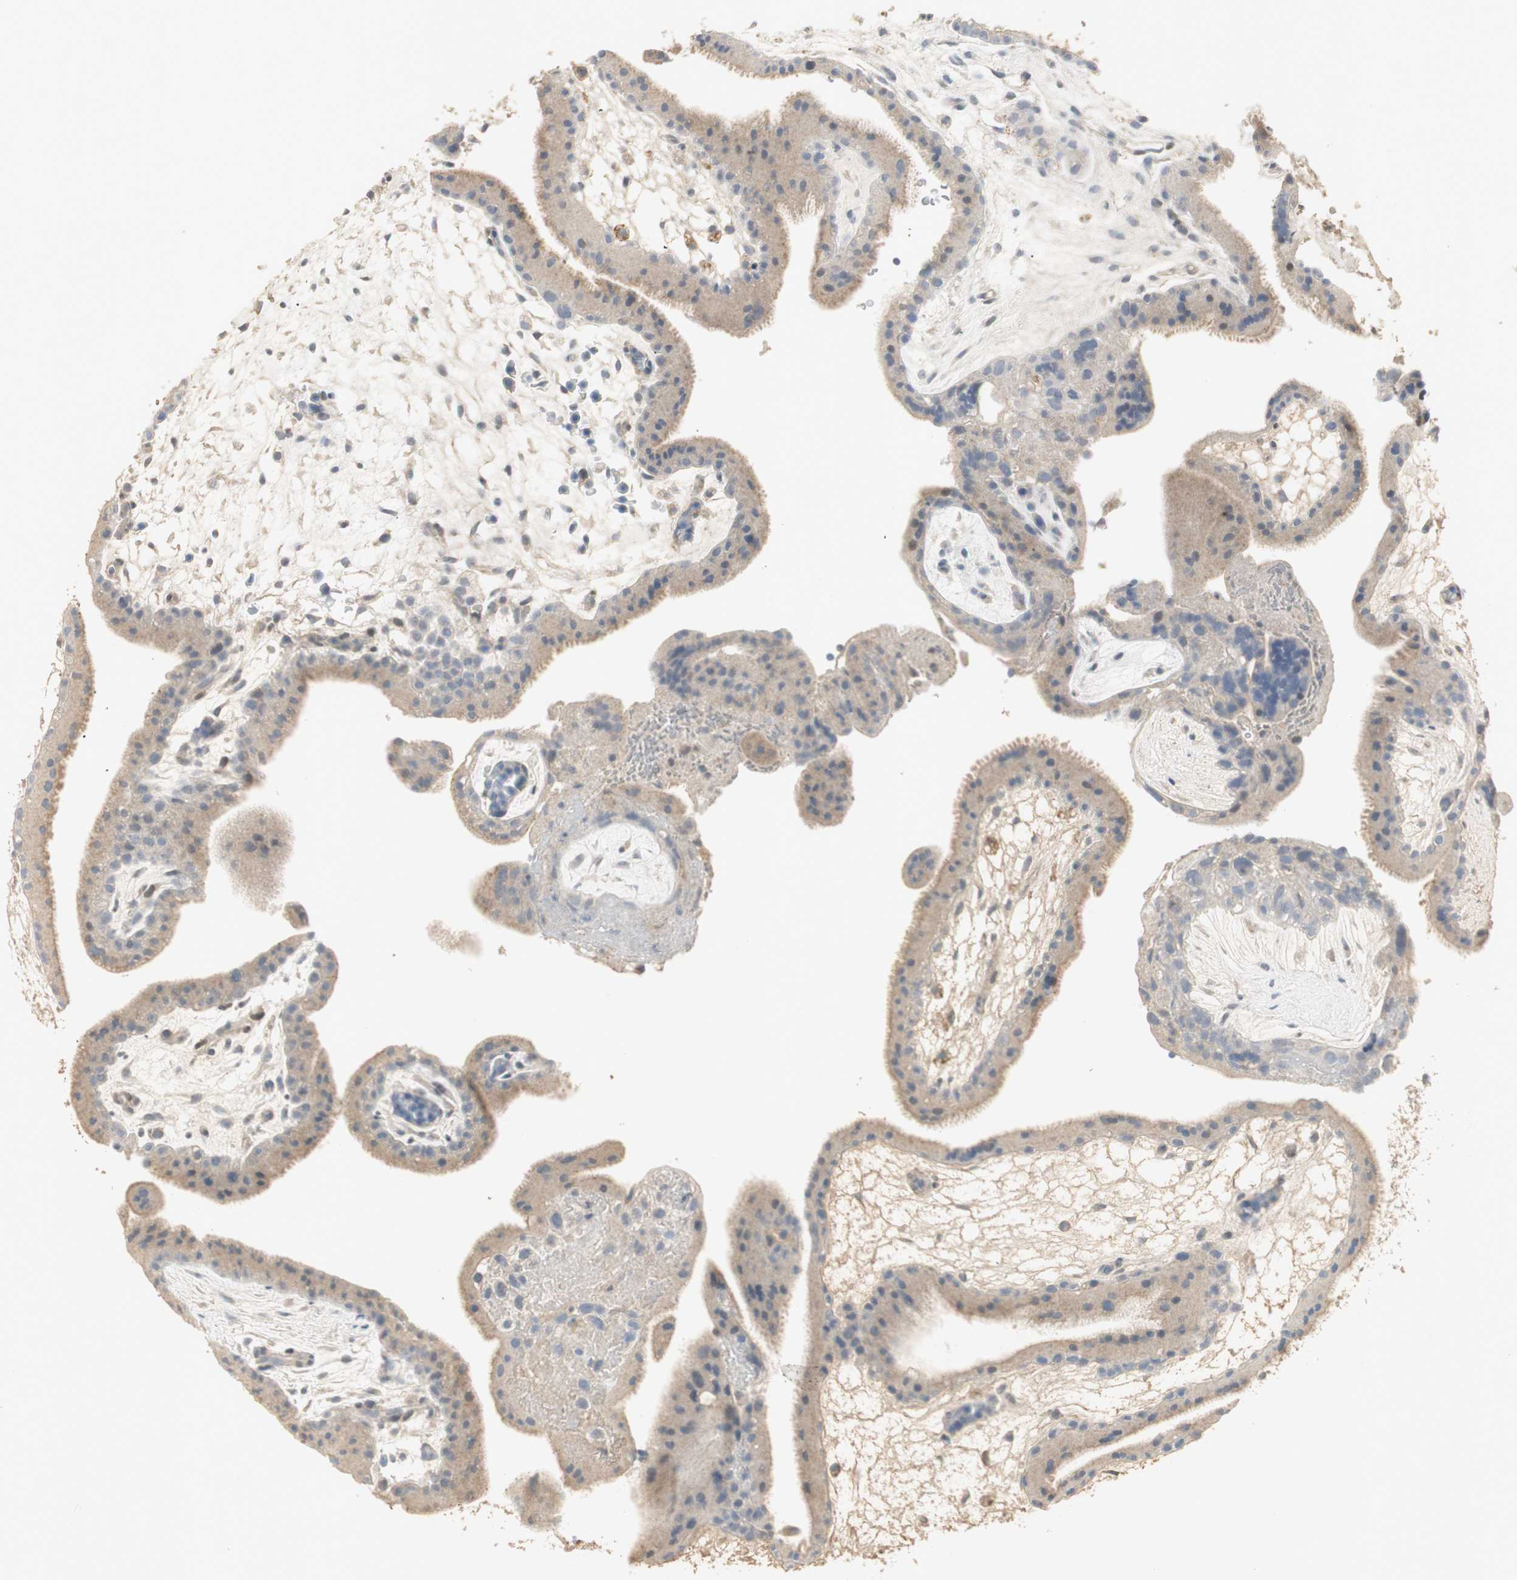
{"staining": {"intensity": "weak", "quantity": "<25%", "location": "cytoplasmic/membranous"}, "tissue": "placenta", "cell_type": "Decidual cells", "image_type": "normal", "snomed": [{"axis": "morphology", "description": "Normal tissue, NOS"}, {"axis": "topography", "description": "Placenta"}], "caption": "Human placenta stained for a protein using immunohistochemistry (IHC) shows no expression in decidual cells.", "gene": "RUNX2", "patient": {"sex": "female", "age": 19}}